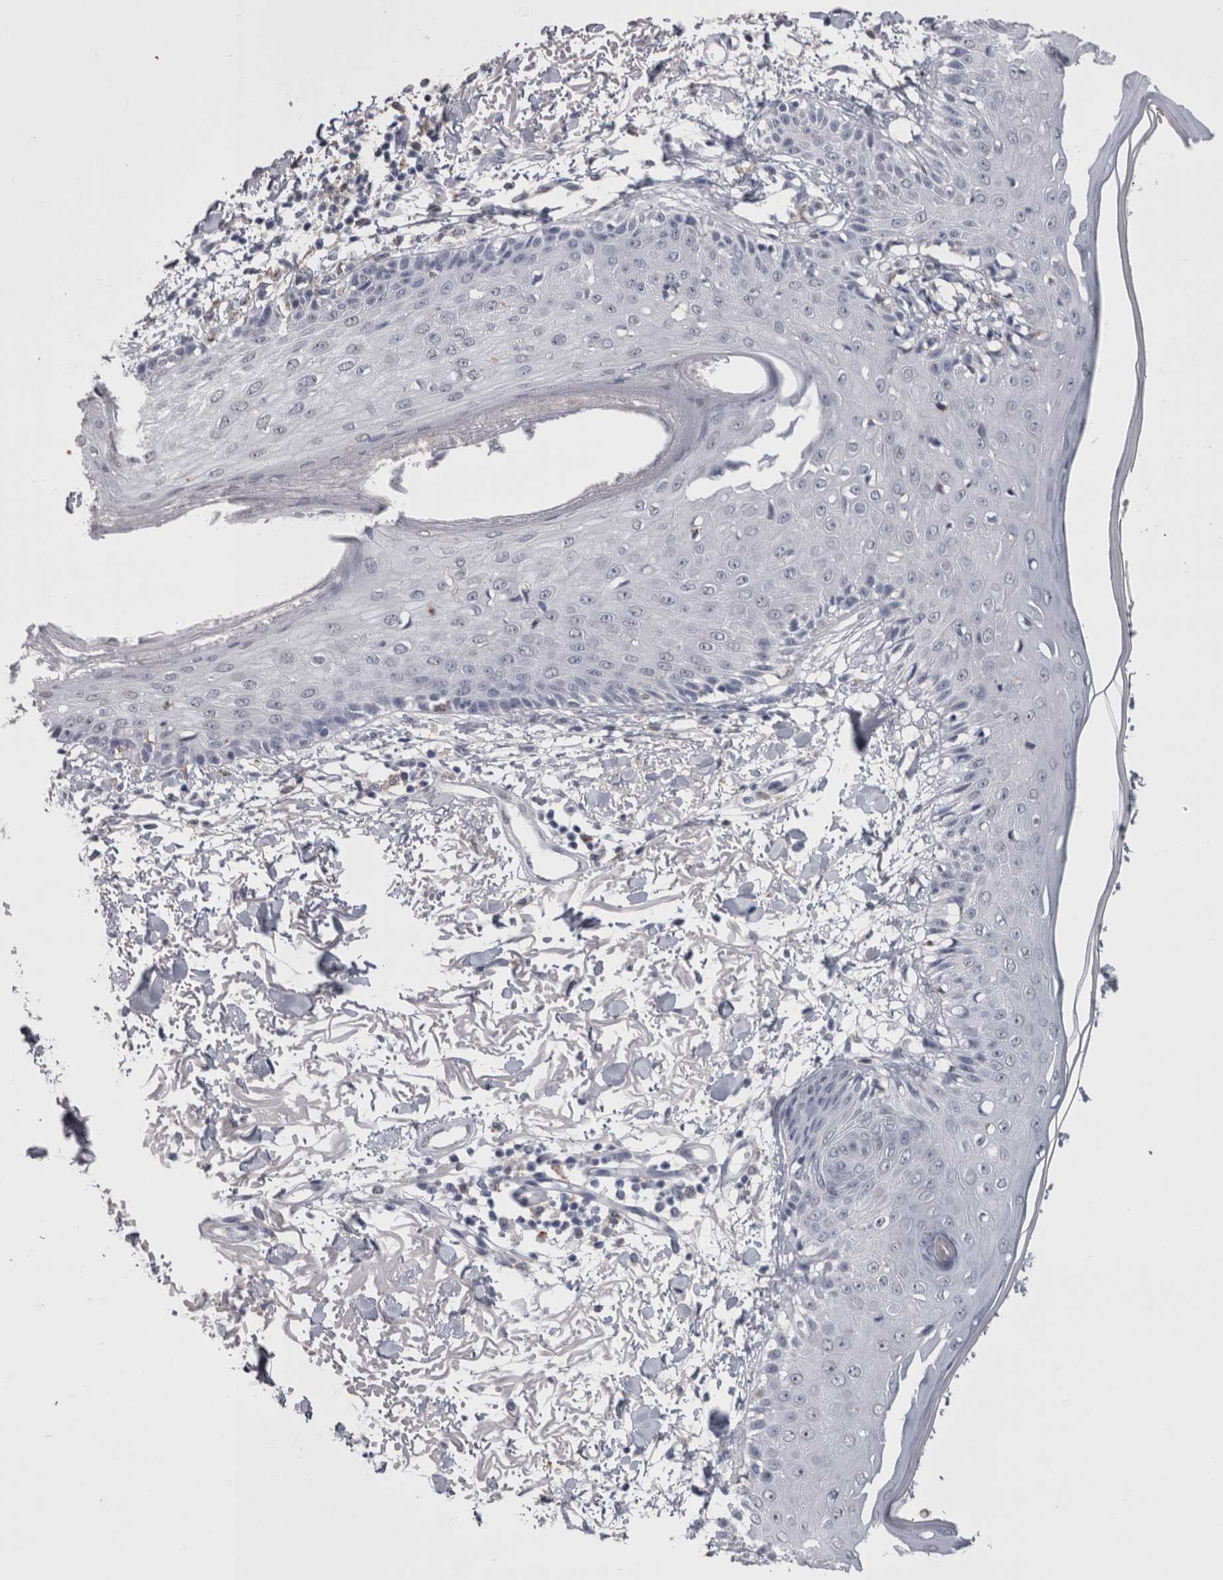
{"staining": {"intensity": "negative", "quantity": "none", "location": "none"}, "tissue": "skin", "cell_type": "Fibroblasts", "image_type": "normal", "snomed": [{"axis": "morphology", "description": "Normal tissue, NOS"}, {"axis": "morphology", "description": "Squamous cell carcinoma, NOS"}, {"axis": "topography", "description": "Skin"}, {"axis": "topography", "description": "Peripheral nerve tissue"}], "caption": "This is a image of immunohistochemistry staining of unremarkable skin, which shows no expression in fibroblasts.", "gene": "PAX5", "patient": {"sex": "male", "age": 83}}